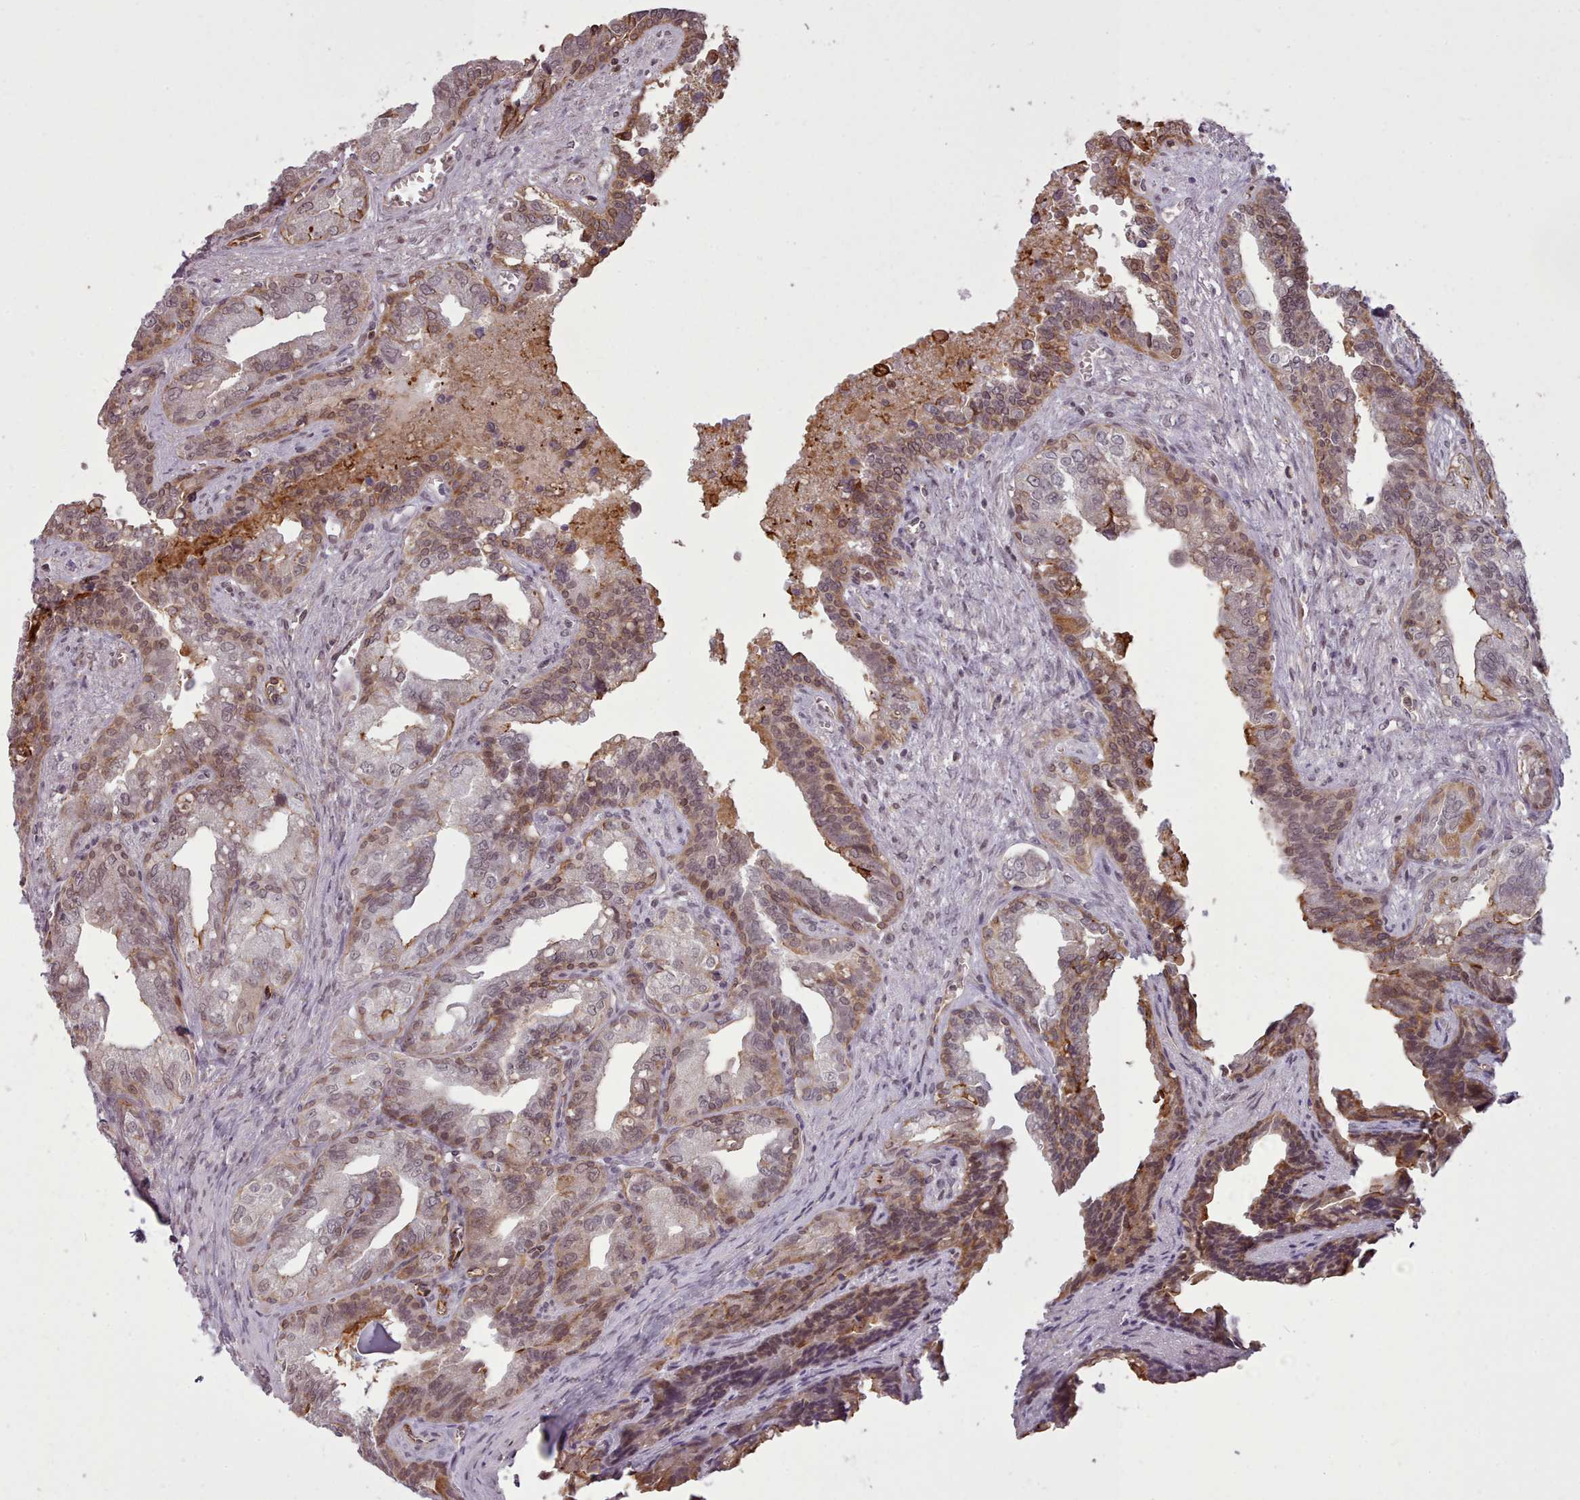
{"staining": {"intensity": "weak", "quantity": "<25%", "location": "cytoplasmic/membranous,nuclear"}, "tissue": "seminal vesicle", "cell_type": "Glandular cells", "image_type": "normal", "snomed": [{"axis": "morphology", "description": "Normal tissue, NOS"}, {"axis": "topography", "description": "Seminal veicle"}], "caption": "Micrograph shows no significant protein positivity in glandular cells of unremarkable seminal vesicle. The staining is performed using DAB (3,3'-diaminobenzidine) brown chromogen with nuclei counter-stained in using hematoxylin.", "gene": "ZMYM4", "patient": {"sex": "male", "age": 67}}